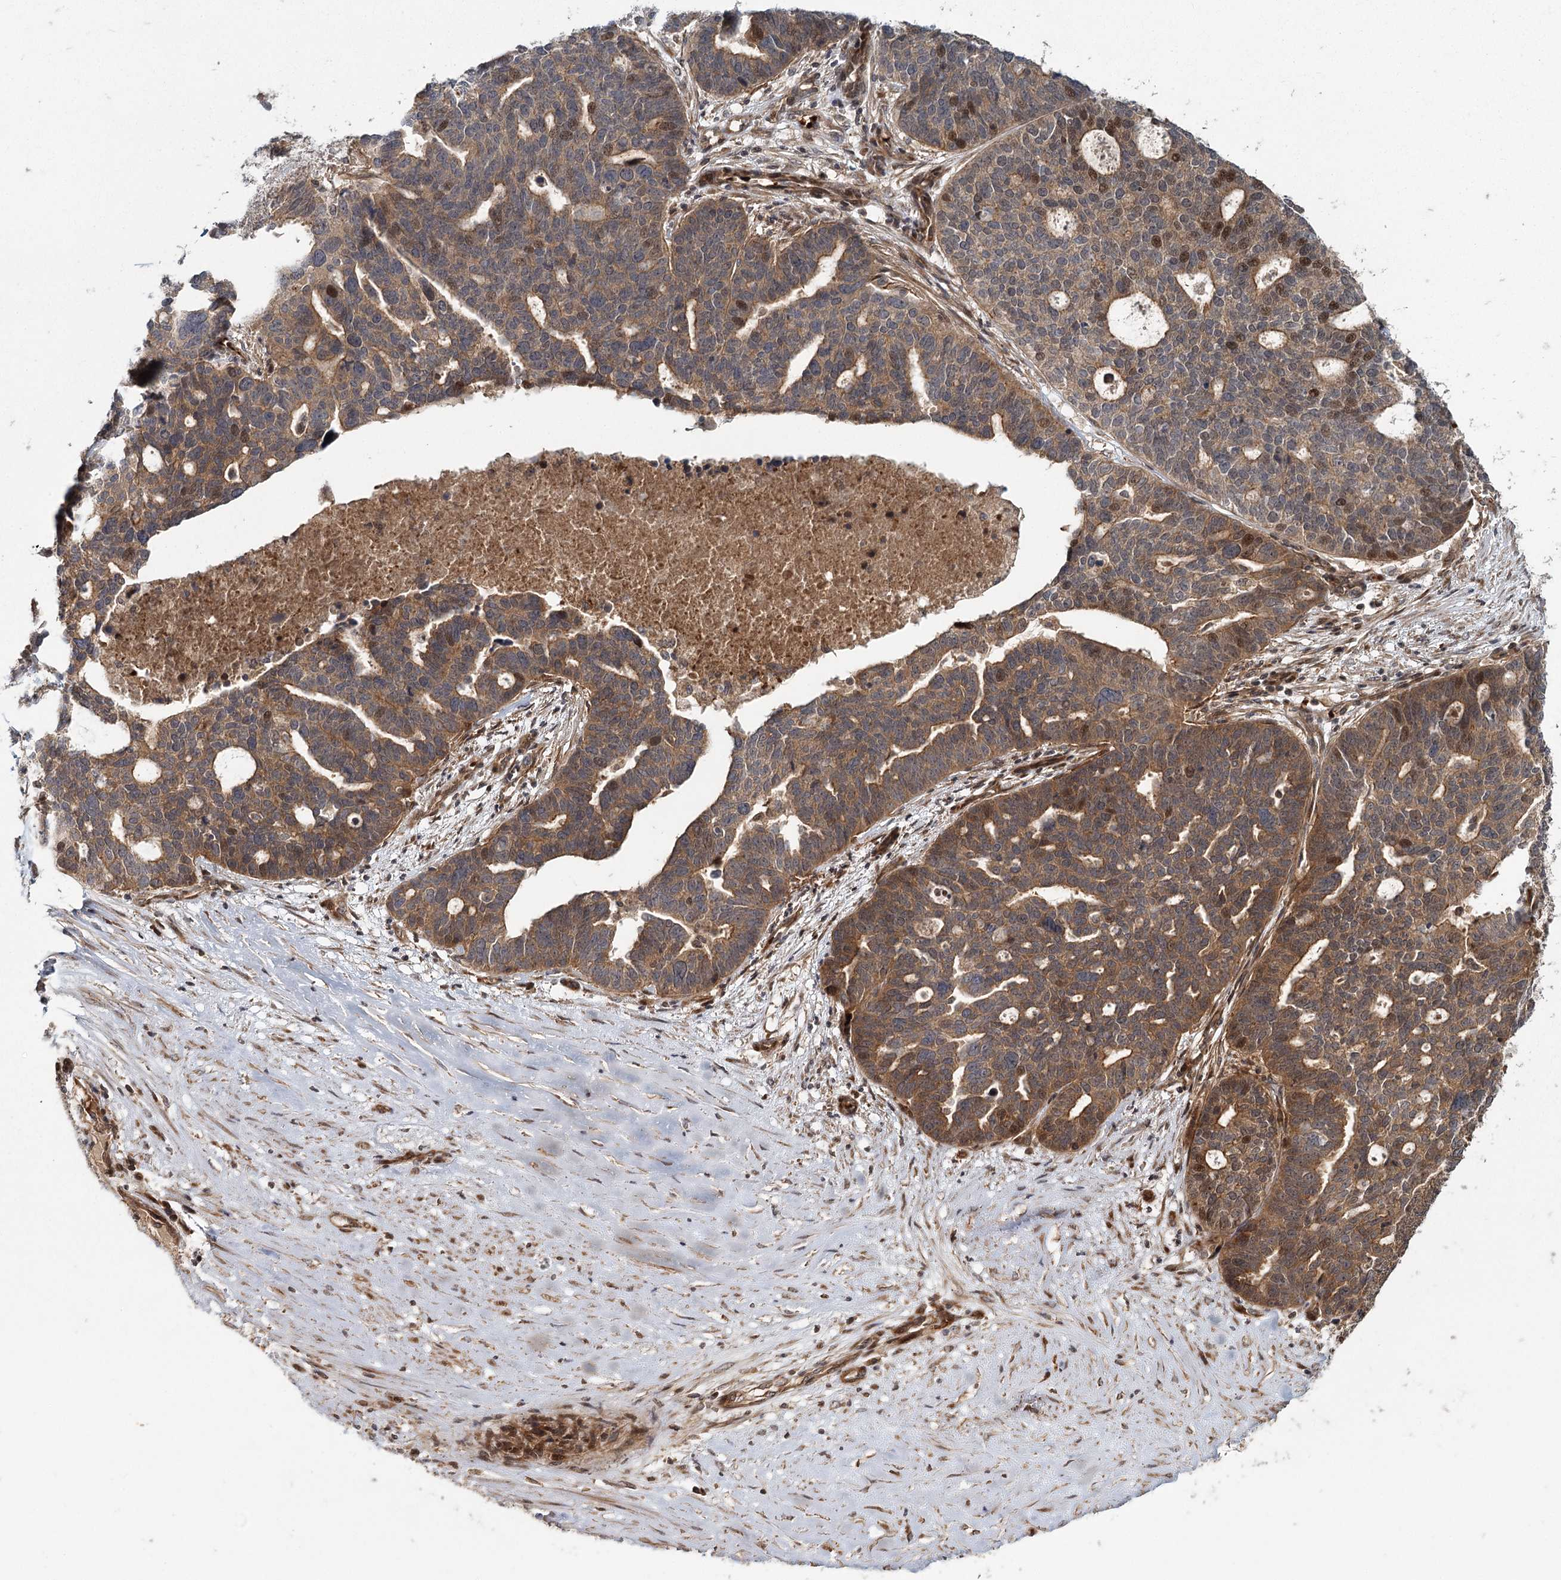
{"staining": {"intensity": "strong", "quantity": "25%-75%", "location": "cytoplasmic/membranous,nuclear"}, "tissue": "ovarian cancer", "cell_type": "Tumor cells", "image_type": "cancer", "snomed": [{"axis": "morphology", "description": "Cystadenocarcinoma, serous, NOS"}, {"axis": "topography", "description": "Ovary"}], "caption": "Immunohistochemistry (IHC) (DAB) staining of human ovarian serous cystadenocarcinoma demonstrates strong cytoplasmic/membranous and nuclear protein expression in approximately 25%-75% of tumor cells.", "gene": "RAPGEF6", "patient": {"sex": "female", "age": 59}}